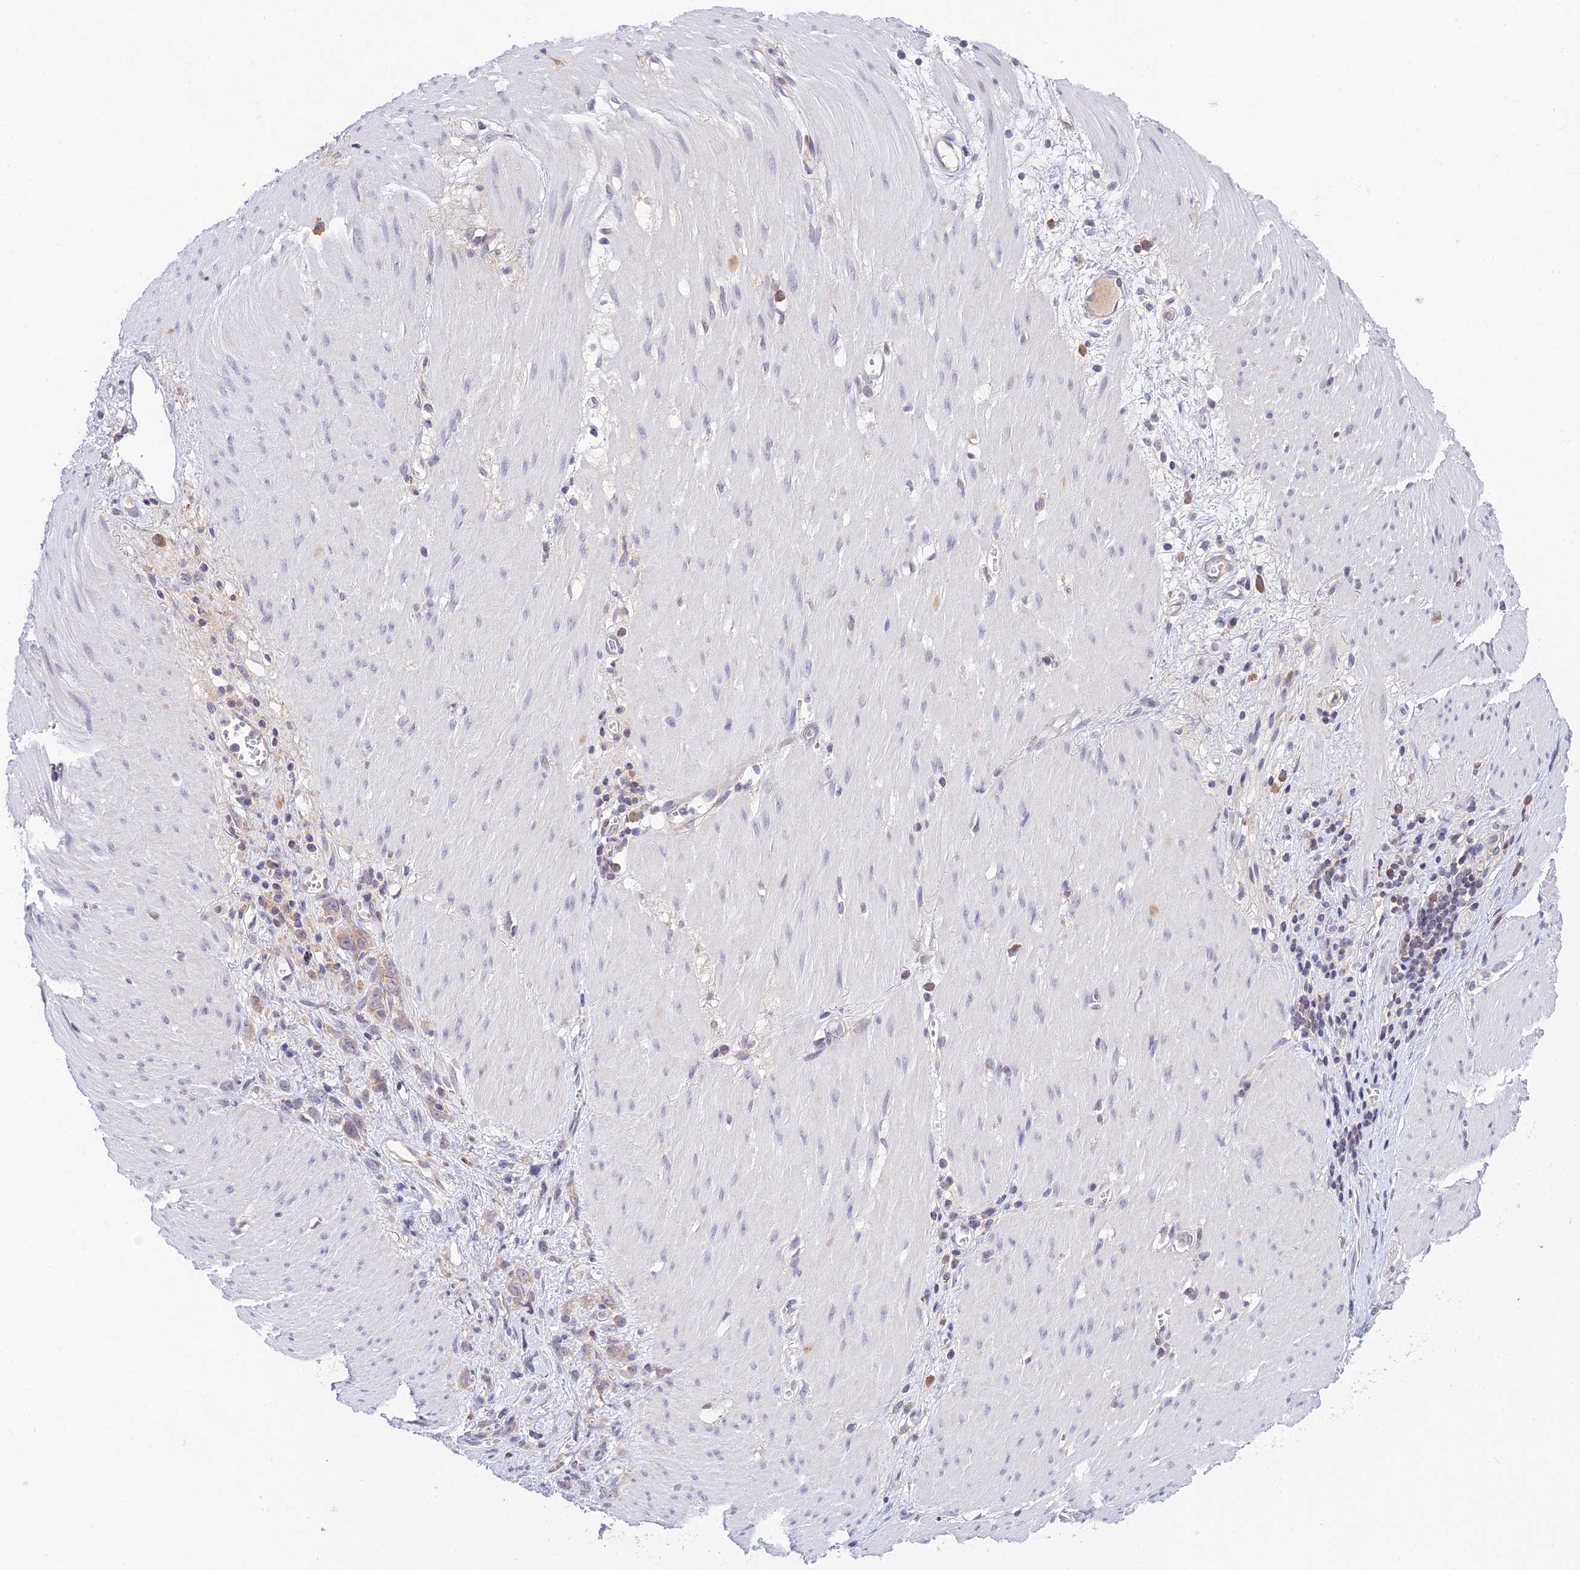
{"staining": {"intensity": "weak", "quantity": "25%-75%", "location": "cytoplasmic/membranous"}, "tissue": "stomach cancer", "cell_type": "Tumor cells", "image_type": "cancer", "snomed": [{"axis": "morphology", "description": "Adenocarcinoma, NOS"}, {"axis": "topography", "description": "Stomach"}], "caption": "Protein expression analysis of human adenocarcinoma (stomach) reveals weak cytoplasmic/membranous positivity in about 25%-75% of tumor cells.", "gene": "TEKT1", "patient": {"sex": "female", "age": 76}}